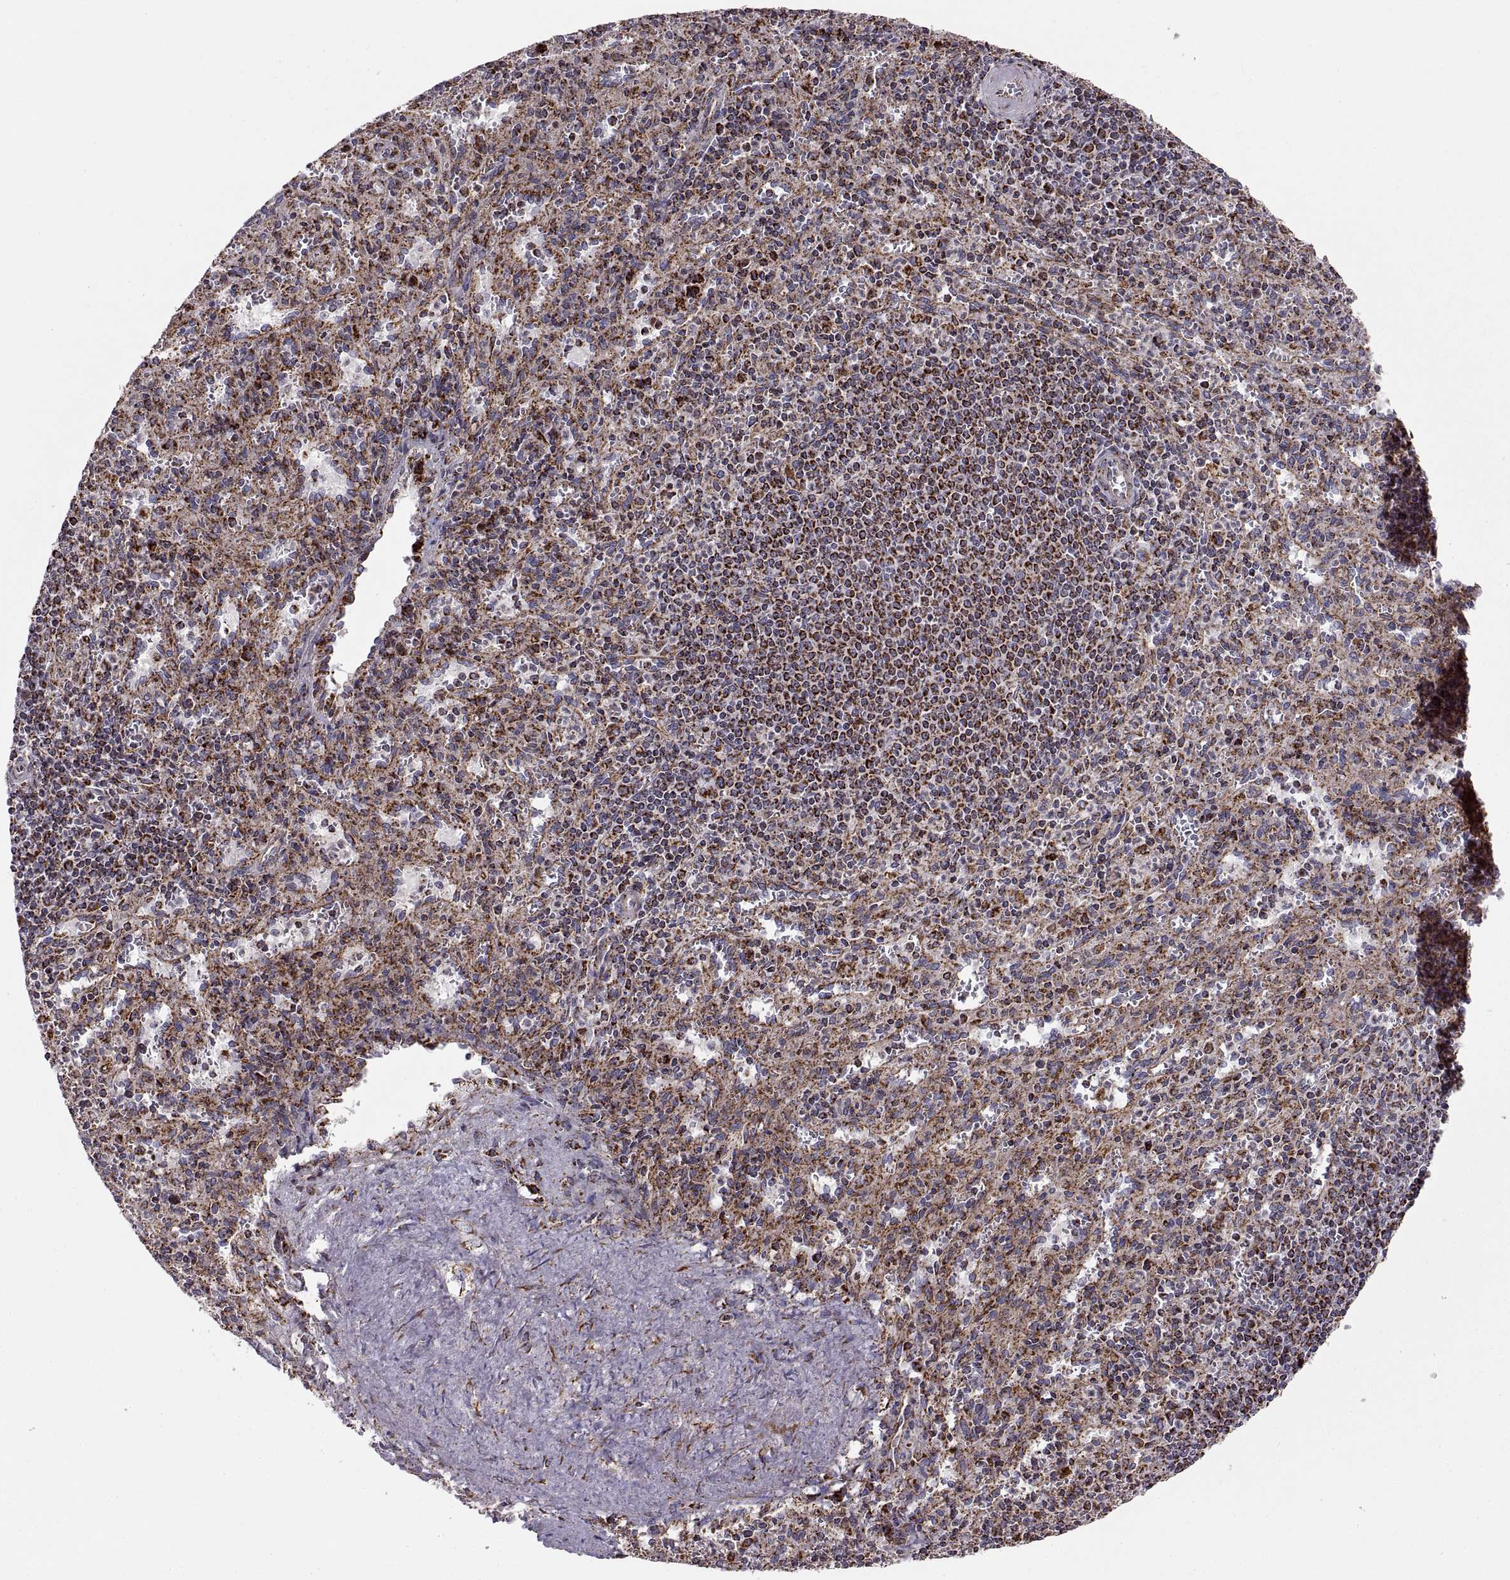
{"staining": {"intensity": "strong", "quantity": "<25%", "location": "cytoplasmic/membranous"}, "tissue": "spleen", "cell_type": "Cells in red pulp", "image_type": "normal", "snomed": [{"axis": "morphology", "description": "Normal tissue, NOS"}, {"axis": "topography", "description": "Spleen"}], "caption": "DAB immunohistochemical staining of benign spleen reveals strong cytoplasmic/membranous protein staining in approximately <25% of cells in red pulp.", "gene": "ARSD", "patient": {"sex": "male", "age": 57}}